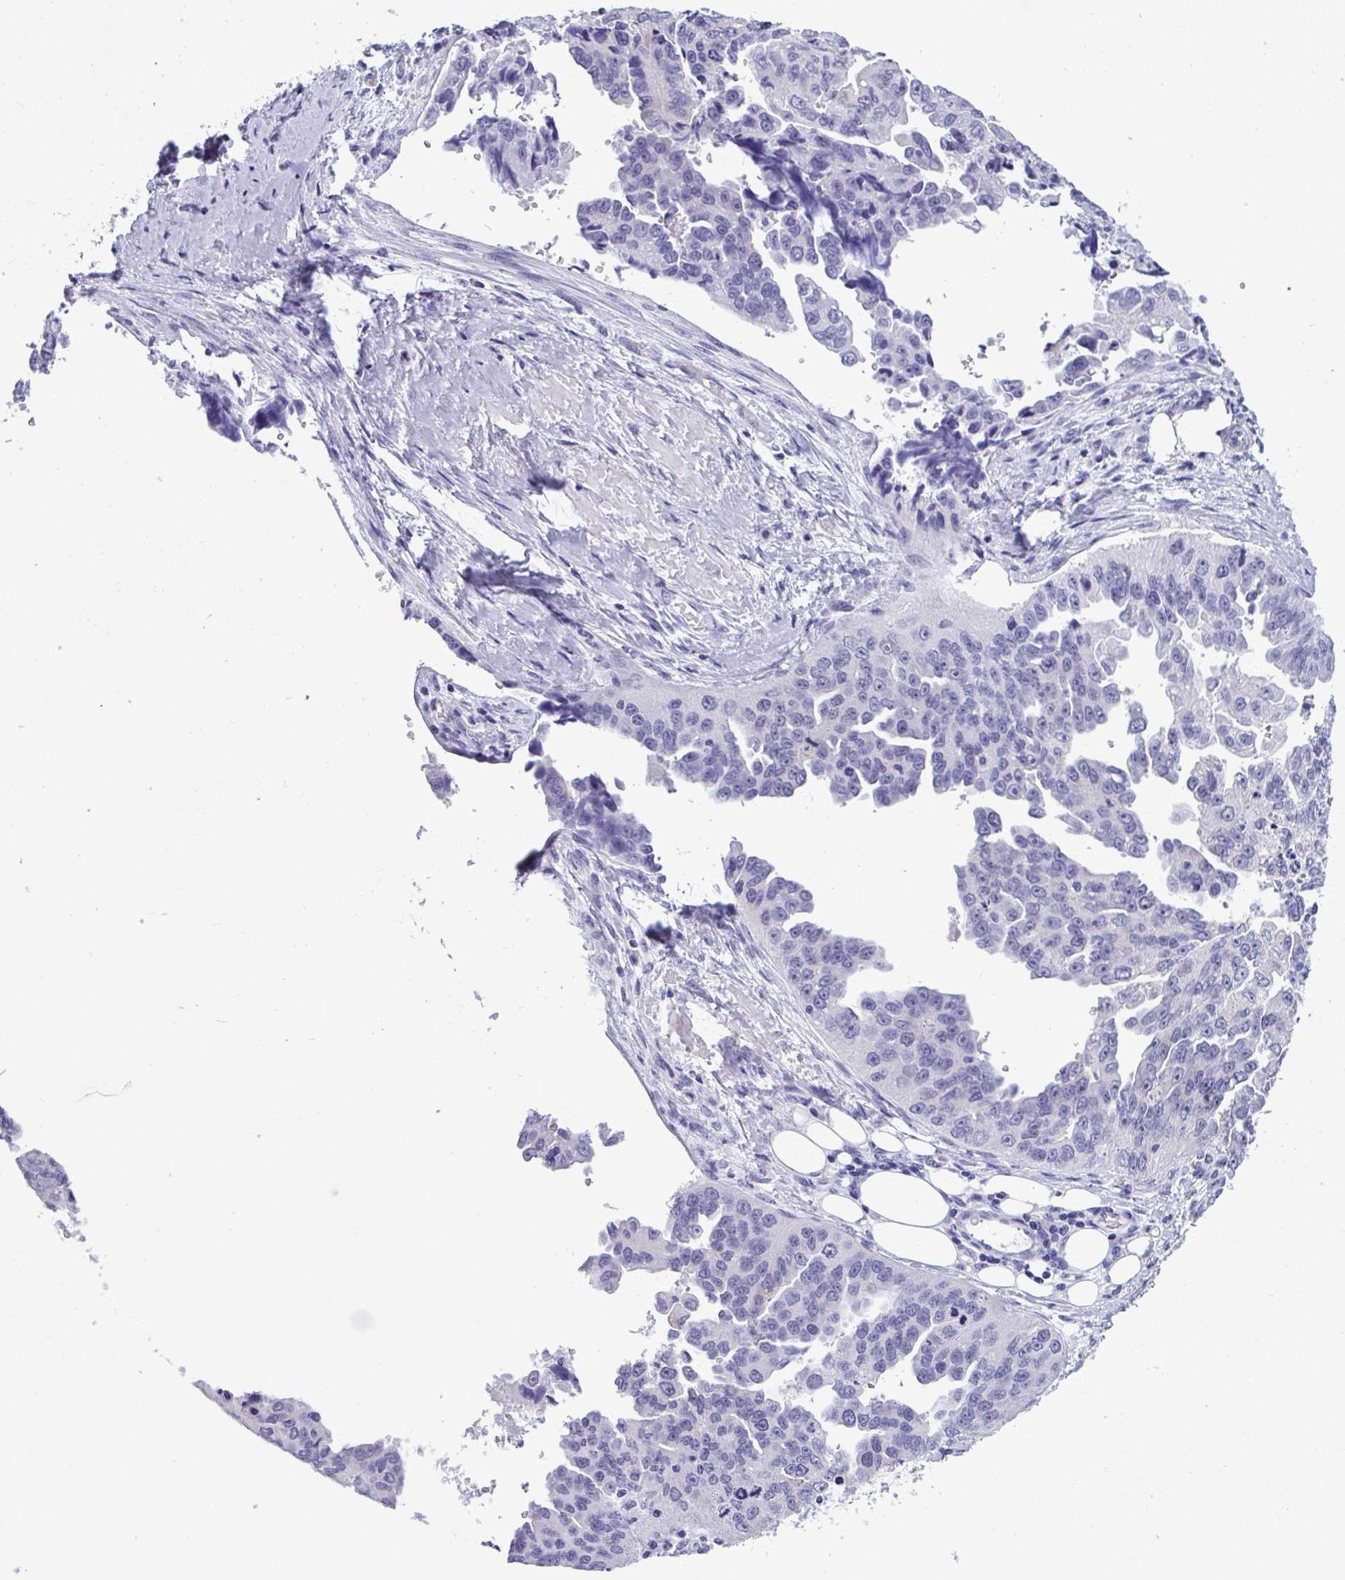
{"staining": {"intensity": "negative", "quantity": "none", "location": "none"}, "tissue": "ovarian cancer", "cell_type": "Tumor cells", "image_type": "cancer", "snomed": [{"axis": "morphology", "description": "Cystadenocarcinoma, serous, NOS"}, {"axis": "topography", "description": "Ovary"}], "caption": "A high-resolution histopathology image shows immunohistochemistry (IHC) staining of ovarian serous cystadenocarcinoma, which displays no significant expression in tumor cells.", "gene": "YBX2", "patient": {"sex": "female", "age": 75}}